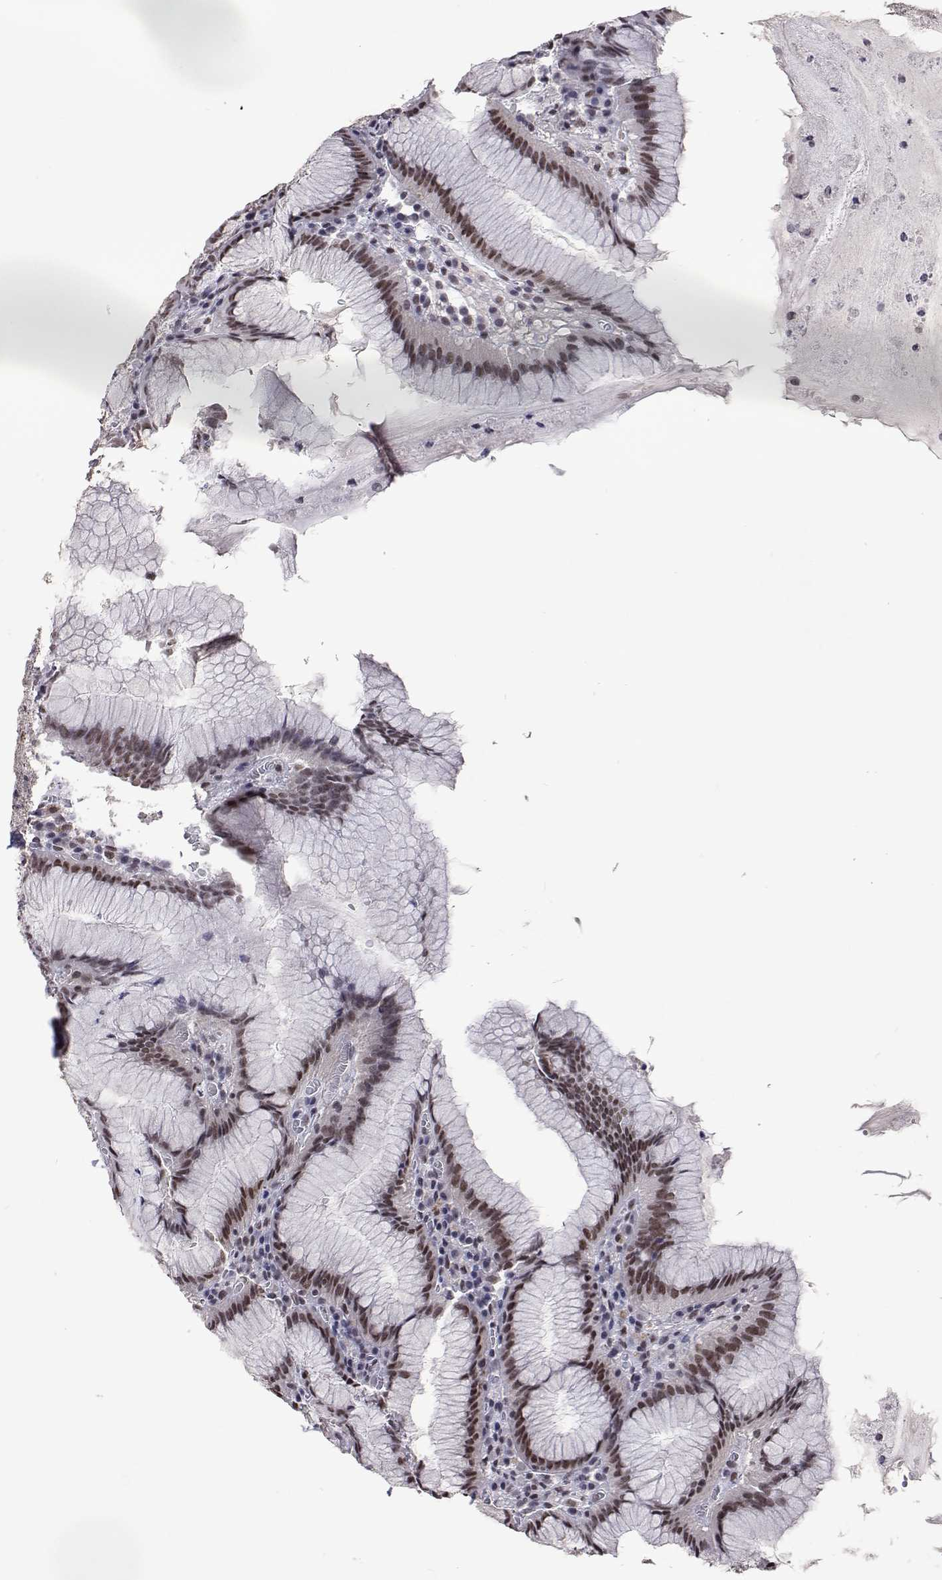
{"staining": {"intensity": "moderate", "quantity": "25%-75%", "location": "nuclear"}, "tissue": "stomach", "cell_type": "Glandular cells", "image_type": "normal", "snomed": [{"axis": "morphology", "description": "Normal tissue, NOS"}, {"axis": "topography", "description": "Stomach"}], "caption": "Immunohistochemistry (DAB) staining of unremarkable human stomach reveals moderate nuclear protein staining in about 25%-75% of glandular cells.", "gene": "HNRNPA0", "patient": {"sex": "male", "age": 55}}